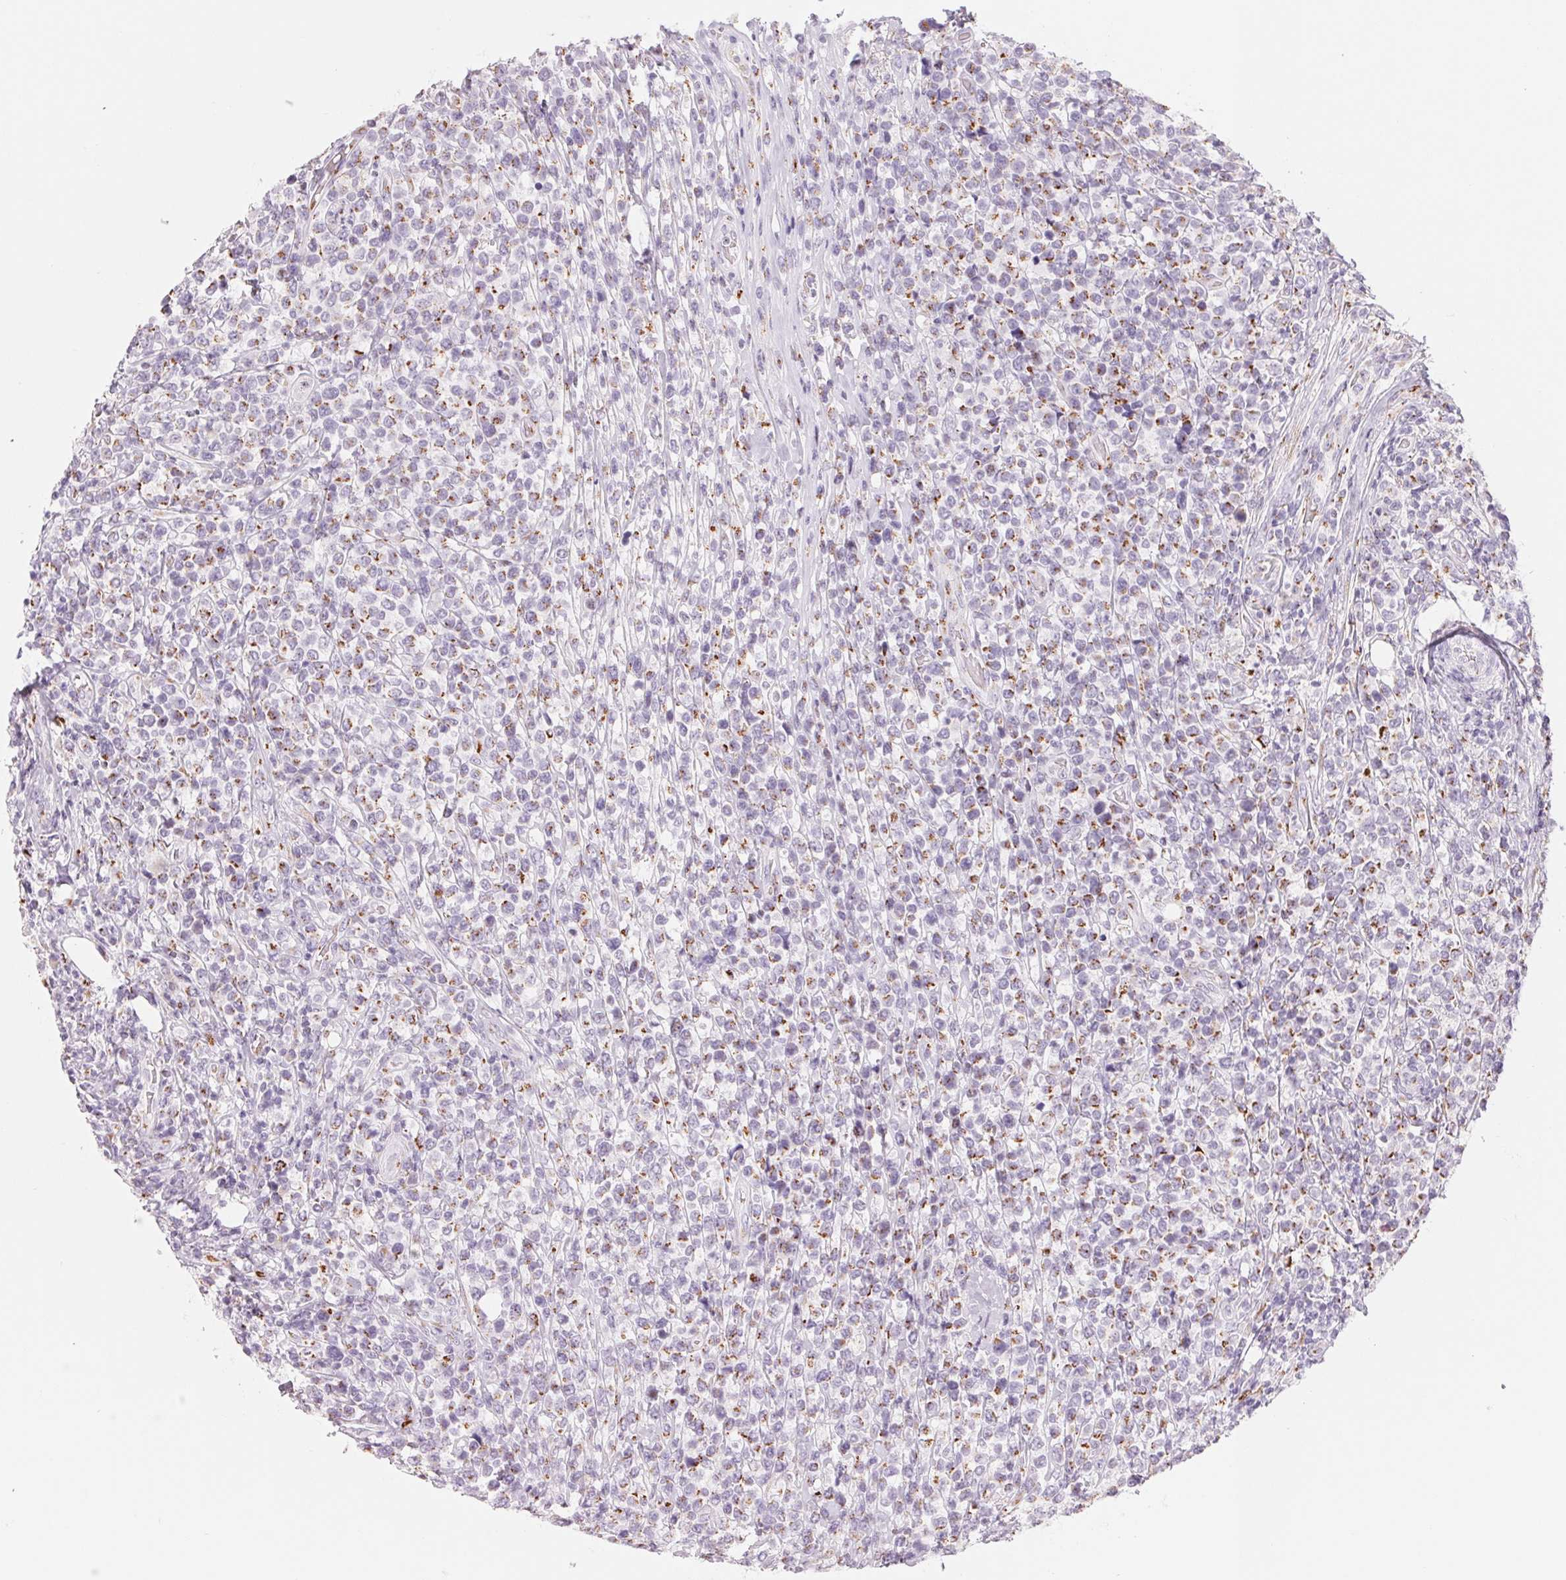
{"staining": {"intensity": "moderate", "quantity": "<25%", "location": "cytoplasmic/membranous"}, "tissue": "lymphoma", "cell_type": "Tumor cells", "image_type": "cancer", "snomed": [{"axis": "morphology", "description": "Malignant lymphoma, non-Hodgkin's type, High grade"}, {"axis": "topography", "description": "Soft tissue"}], "caption": "IHC image of neoplastic tissue: human high-grade malignant lymphoma, non-Hodgkin's type stained using IHC exhibits low levels of moderate protein expression localized specifically in the cytoplasmic/membranous of tumor cells, appearing as a cytoplasmic/membranous brown color.", "gene": "GALNT7", "patient": {"sex": "female", "age": 56}}